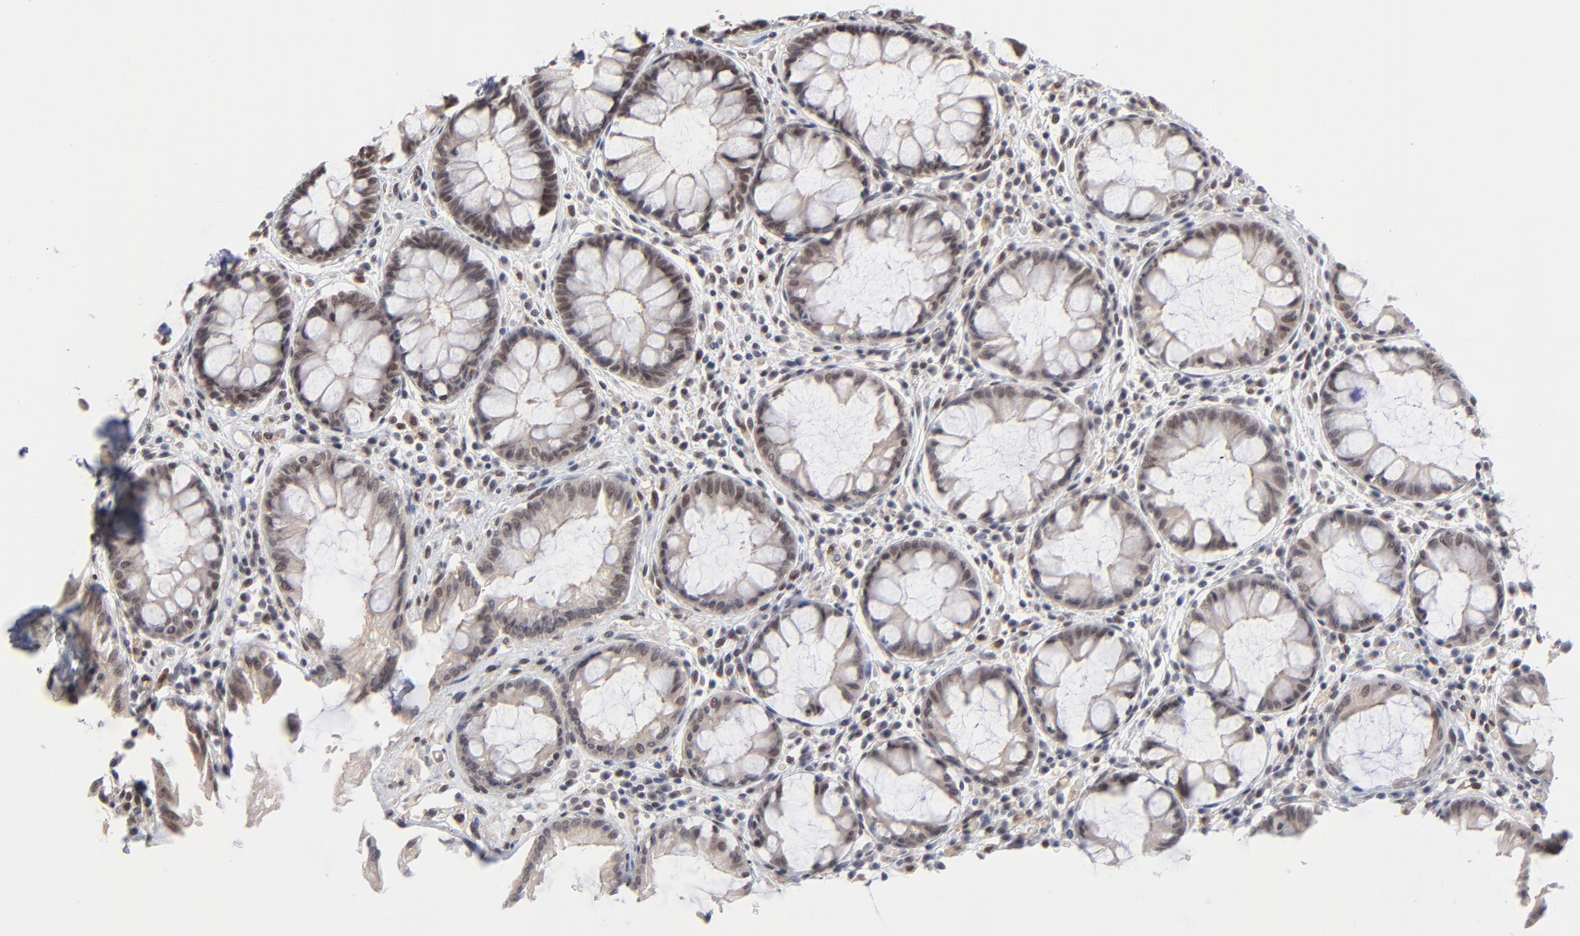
{"staining": {"intensity": "weak", "quantity": "25%-75%", "location": "nuclear"}, "tissue": "rectum", "cell_type": "Glandular cells", "image_type": "normal", "snomed": [{"axis": "morphology", "description": "Normal tissue, NOS"}, {"axis": "topography", "description": "Rectum"}], "caption": "The photomicrograph demonstrates immunohistochemical staining of normal rectum. There is weak nuclear staining is appreciated in approximately 25%-75% of glandular cells.", "gene": "MBIP", "patient": {"sex": "female", "age": 46}}